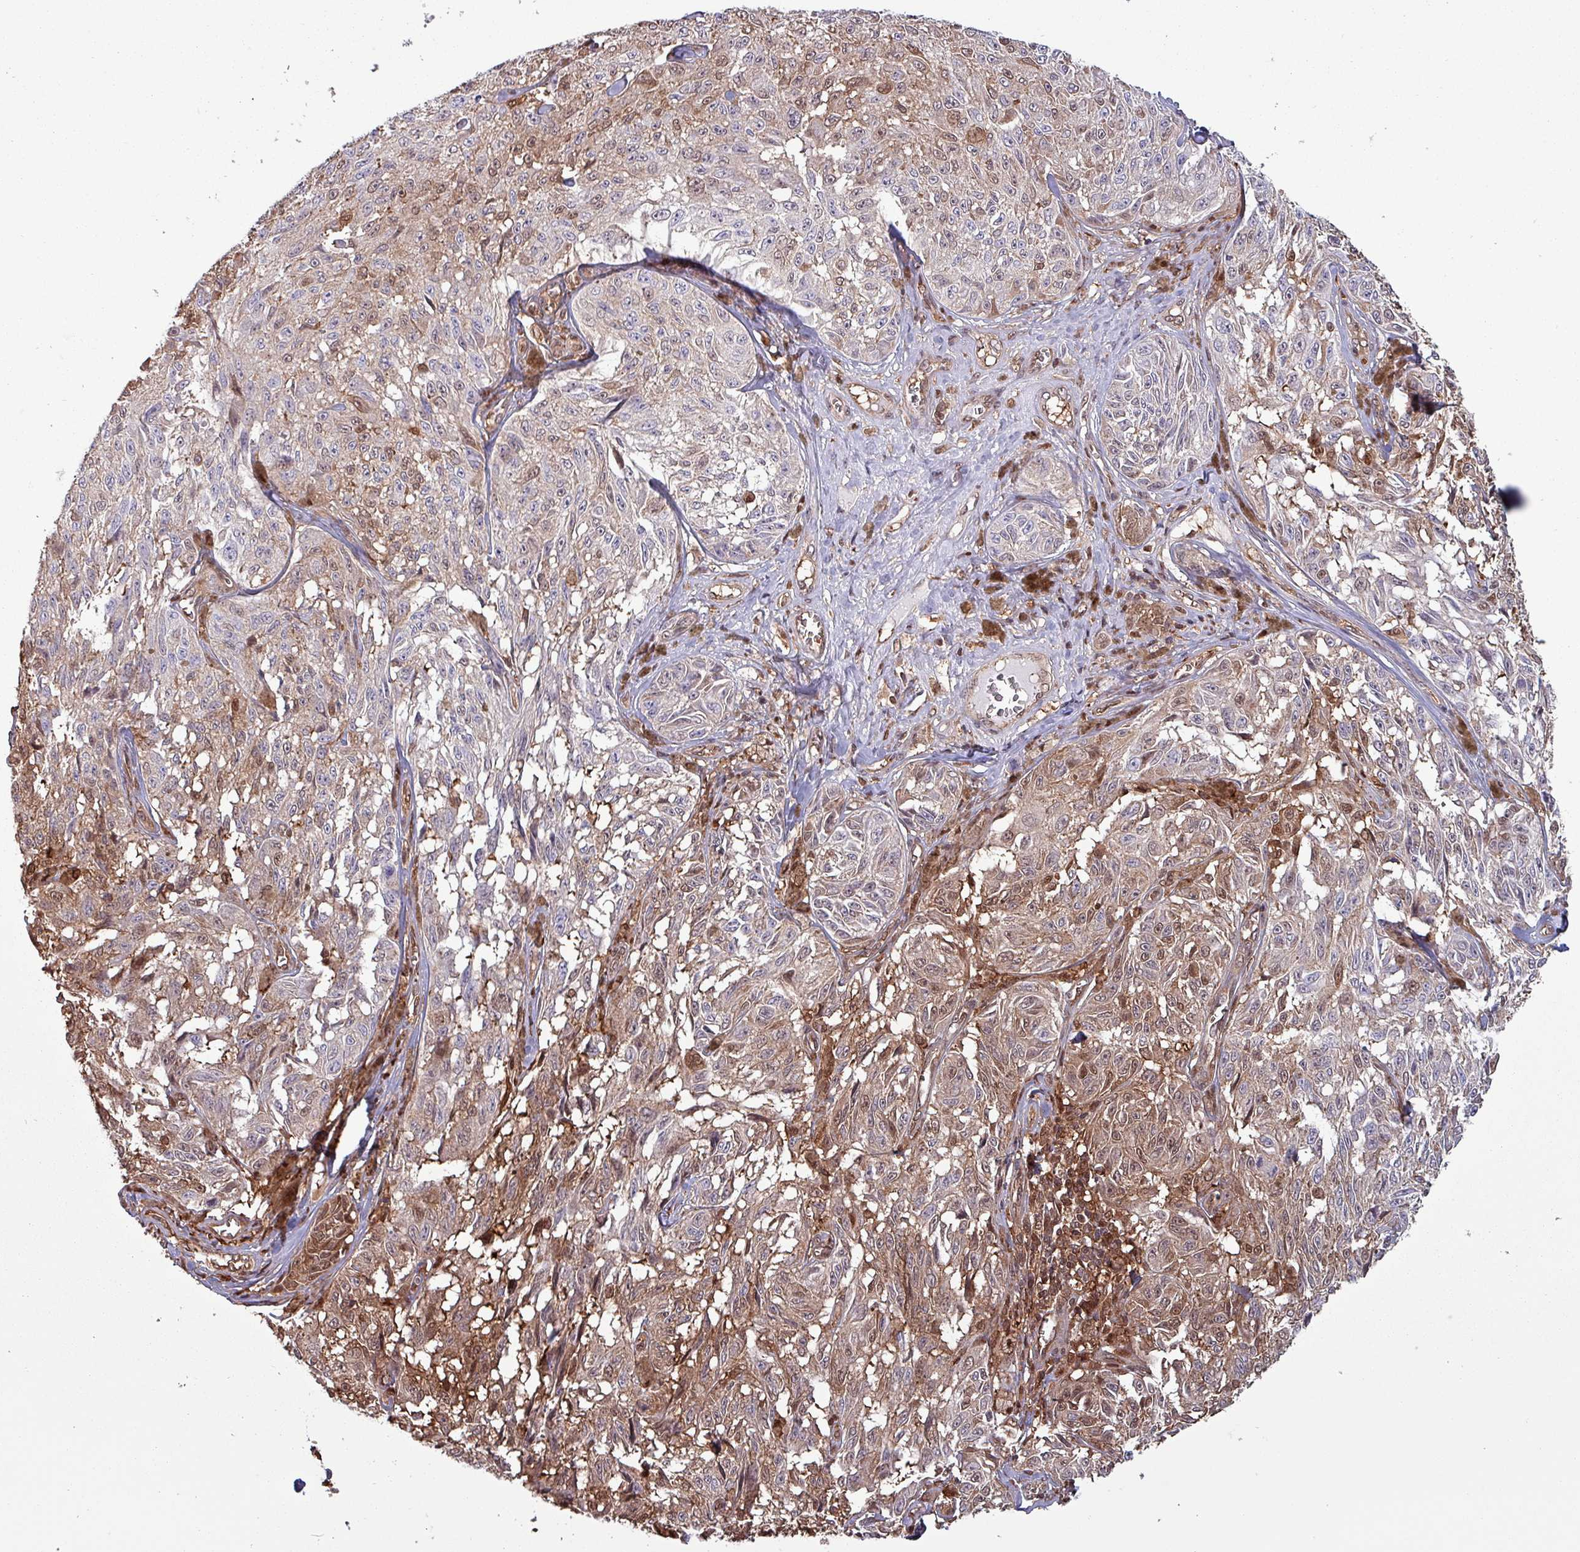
{"staining": {"intensity": "moderate", "quantity": "25%-75%", "location": "cytoplasmic/membranous,nuclear"}, "tissue": "melanoma", "cell_type": "Tumor cells", "image_type": "cancer", "snomed": [{"axis": "morphology", "description": "Malignant melanoma, NOS"}, {"axis": "topography", "description": "Skin"}], "caption": "Malignant melanoma stained with DAB immunohistochemistry demonstrates medium levels of moderate cytoplasmic/membranous and nuclear staining in about 25%-75% of tumor cells. (Stains: DAB (3,3'-diaminobenzidine) in brown, nuclei in blue, Microscopy: brightfield microscopy at high magnification).", "gene": "PSMB8", "patient": {"sex": "male", "age": 68}}